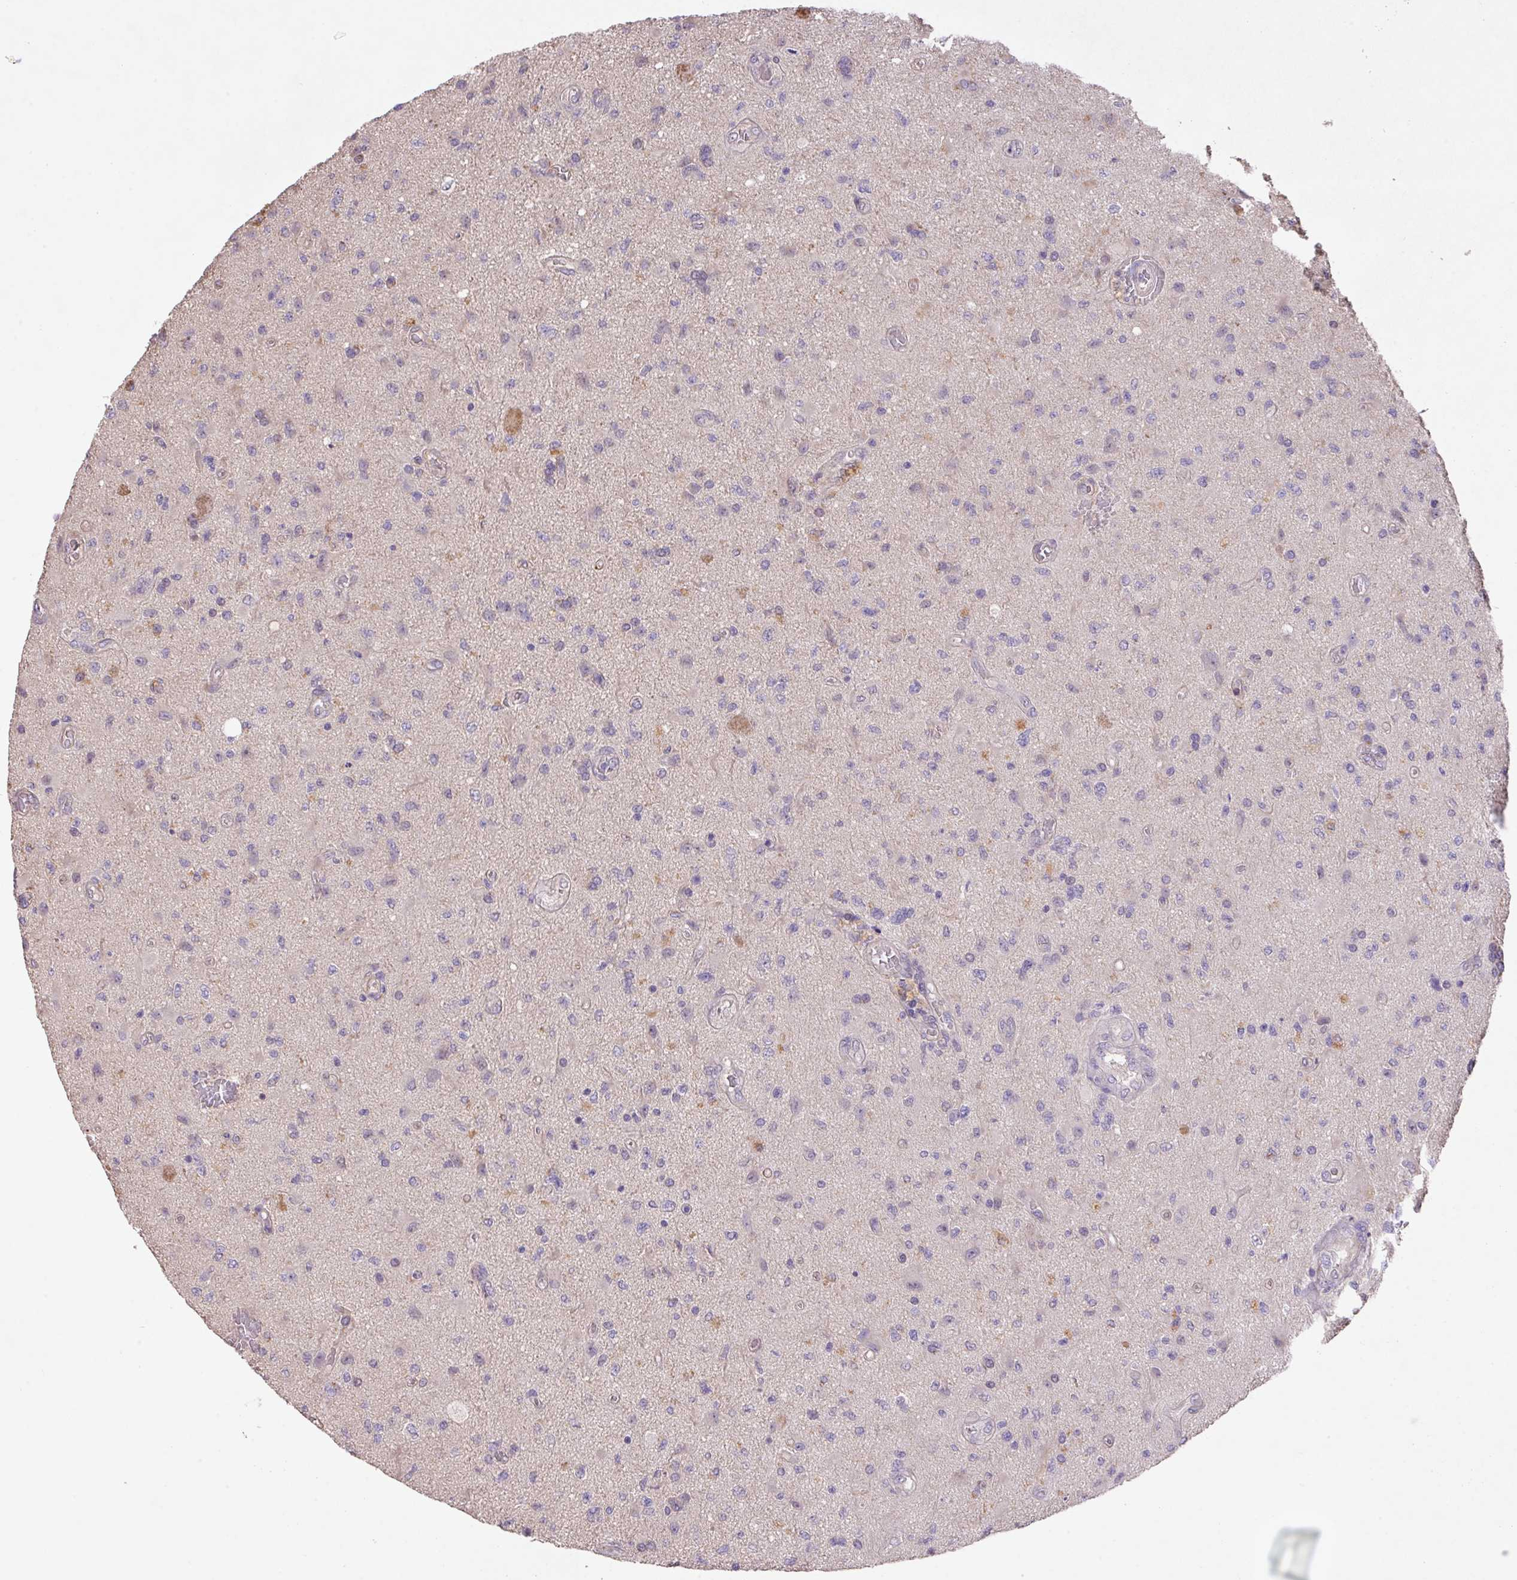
{"staining": {"intensity": "negative", "quantity": "none", "location": "none"}, "tissue": "glioma", "cell_type": "Tumor cells", "image_type": "cancer", "snomed": [{"axis": "morphology", "description": "Glioma, malignant, High grade"}, {"axis": "topography", "description": "Brain"}], "caption": "Tumor cells show no significant protein positivity in high-grade glioma (malignant). (Stains: DAB (3,3'-diaminobenzidine) immunohistochemistry with hematoxylin counter stain, Microscopy: brightfield microscopy at high magnification).", "gene": "PRADC1", "patient": {"sex": "male", "age": 67}}